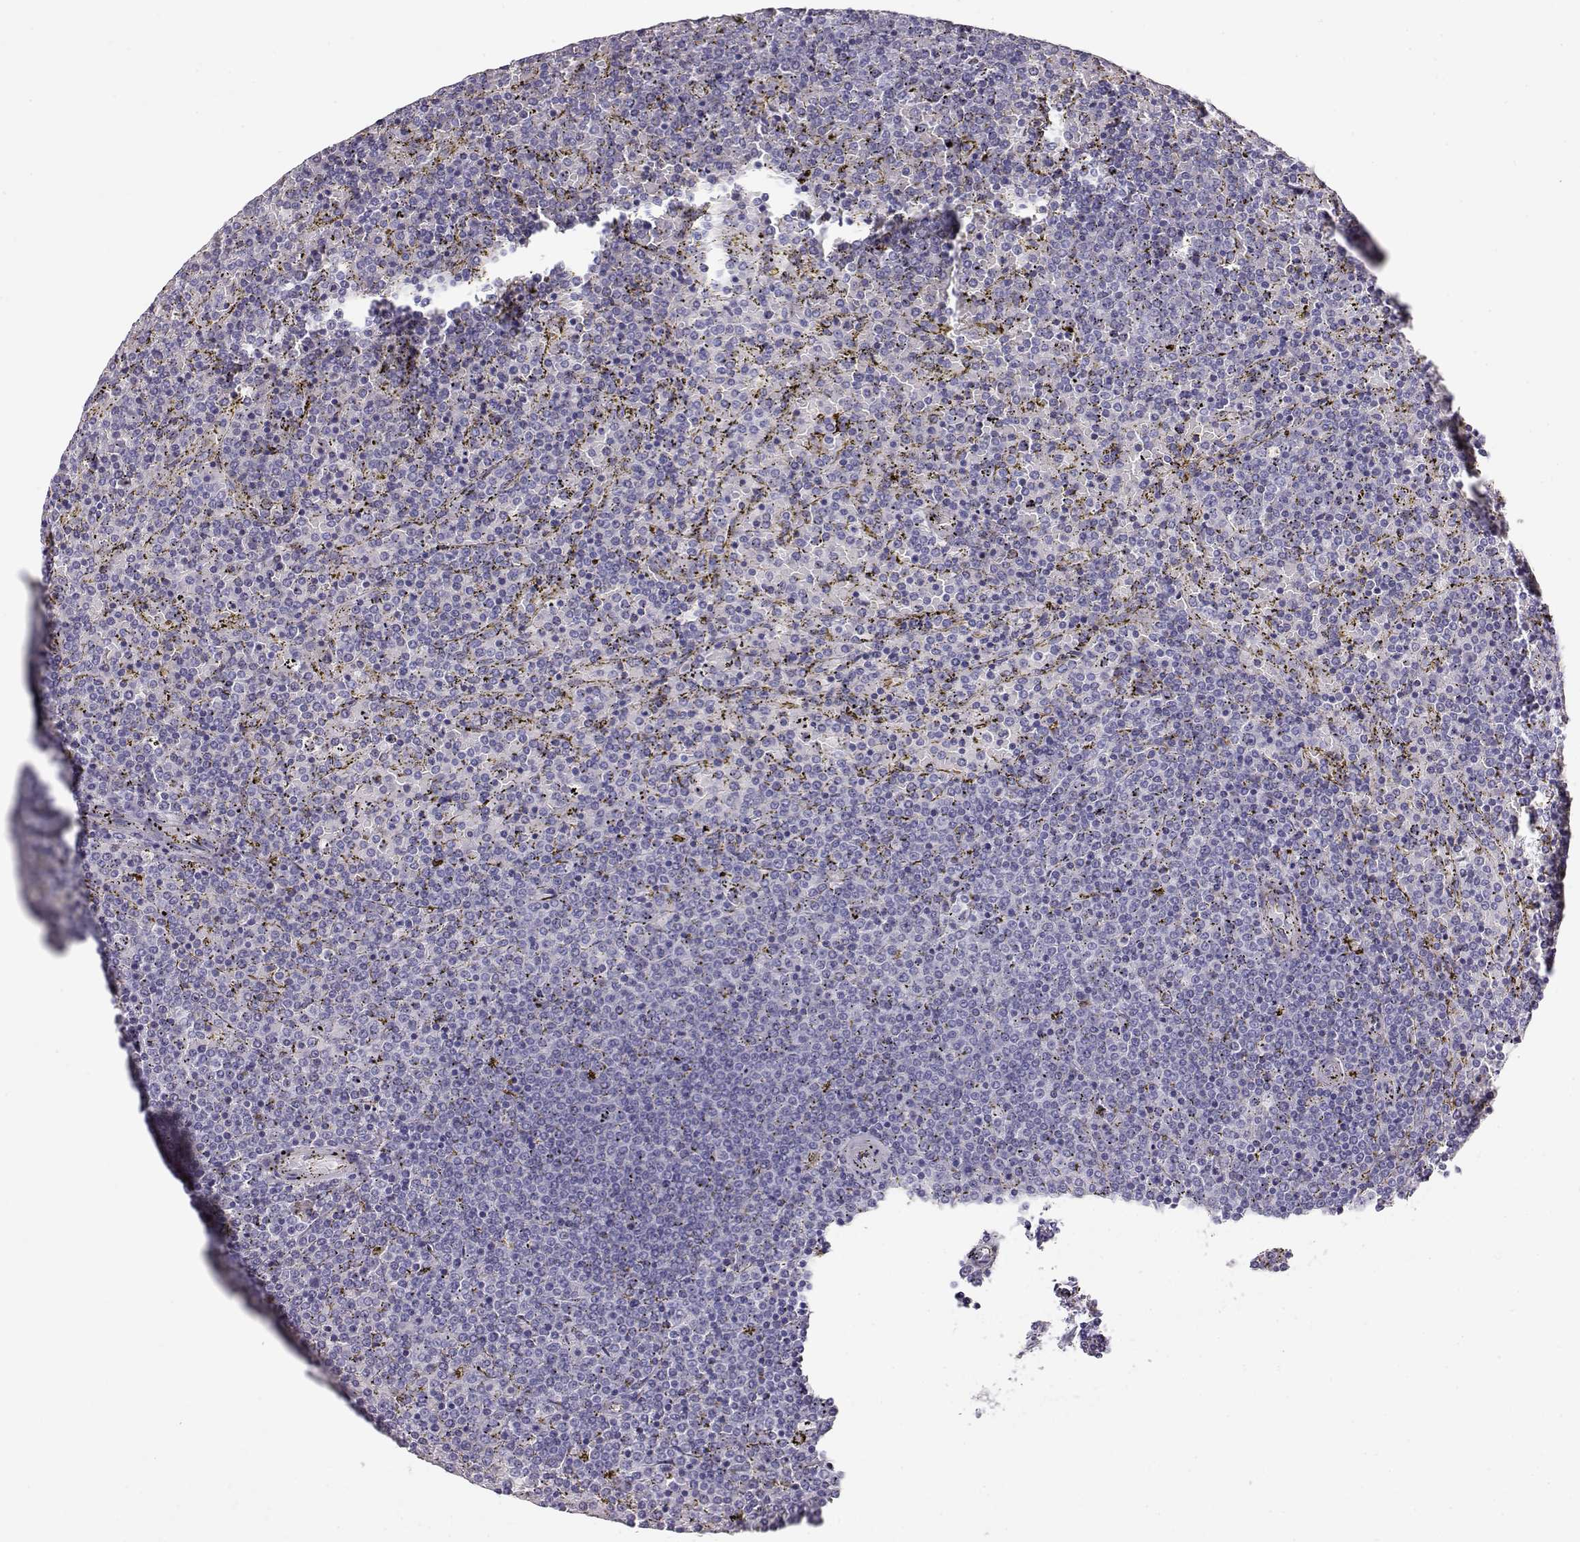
{"staining": {"intensity": "negative", "quantity": "none", "location": "none"}, "tissue": "lymphoma", "cell_type": "Tumor cells", "image_type": "cancer", "snomed": [{"axis": "morphology", "description": "Malignant lymphoma, non-Hodgkin's type, Low grade"}, {"axis": "topography", "description": "Spleen"}], "caption": "The IHC image has no significant staining in tumor cells of low-grade malignant lymphoma, non-Hodgkin's type tissue. The staining is performed using DAB brown chromogen with nuclei counter-stained in using hematoxylin.", "gene": "ACTN2", "patient": {"sex": "female", "age": 77}}